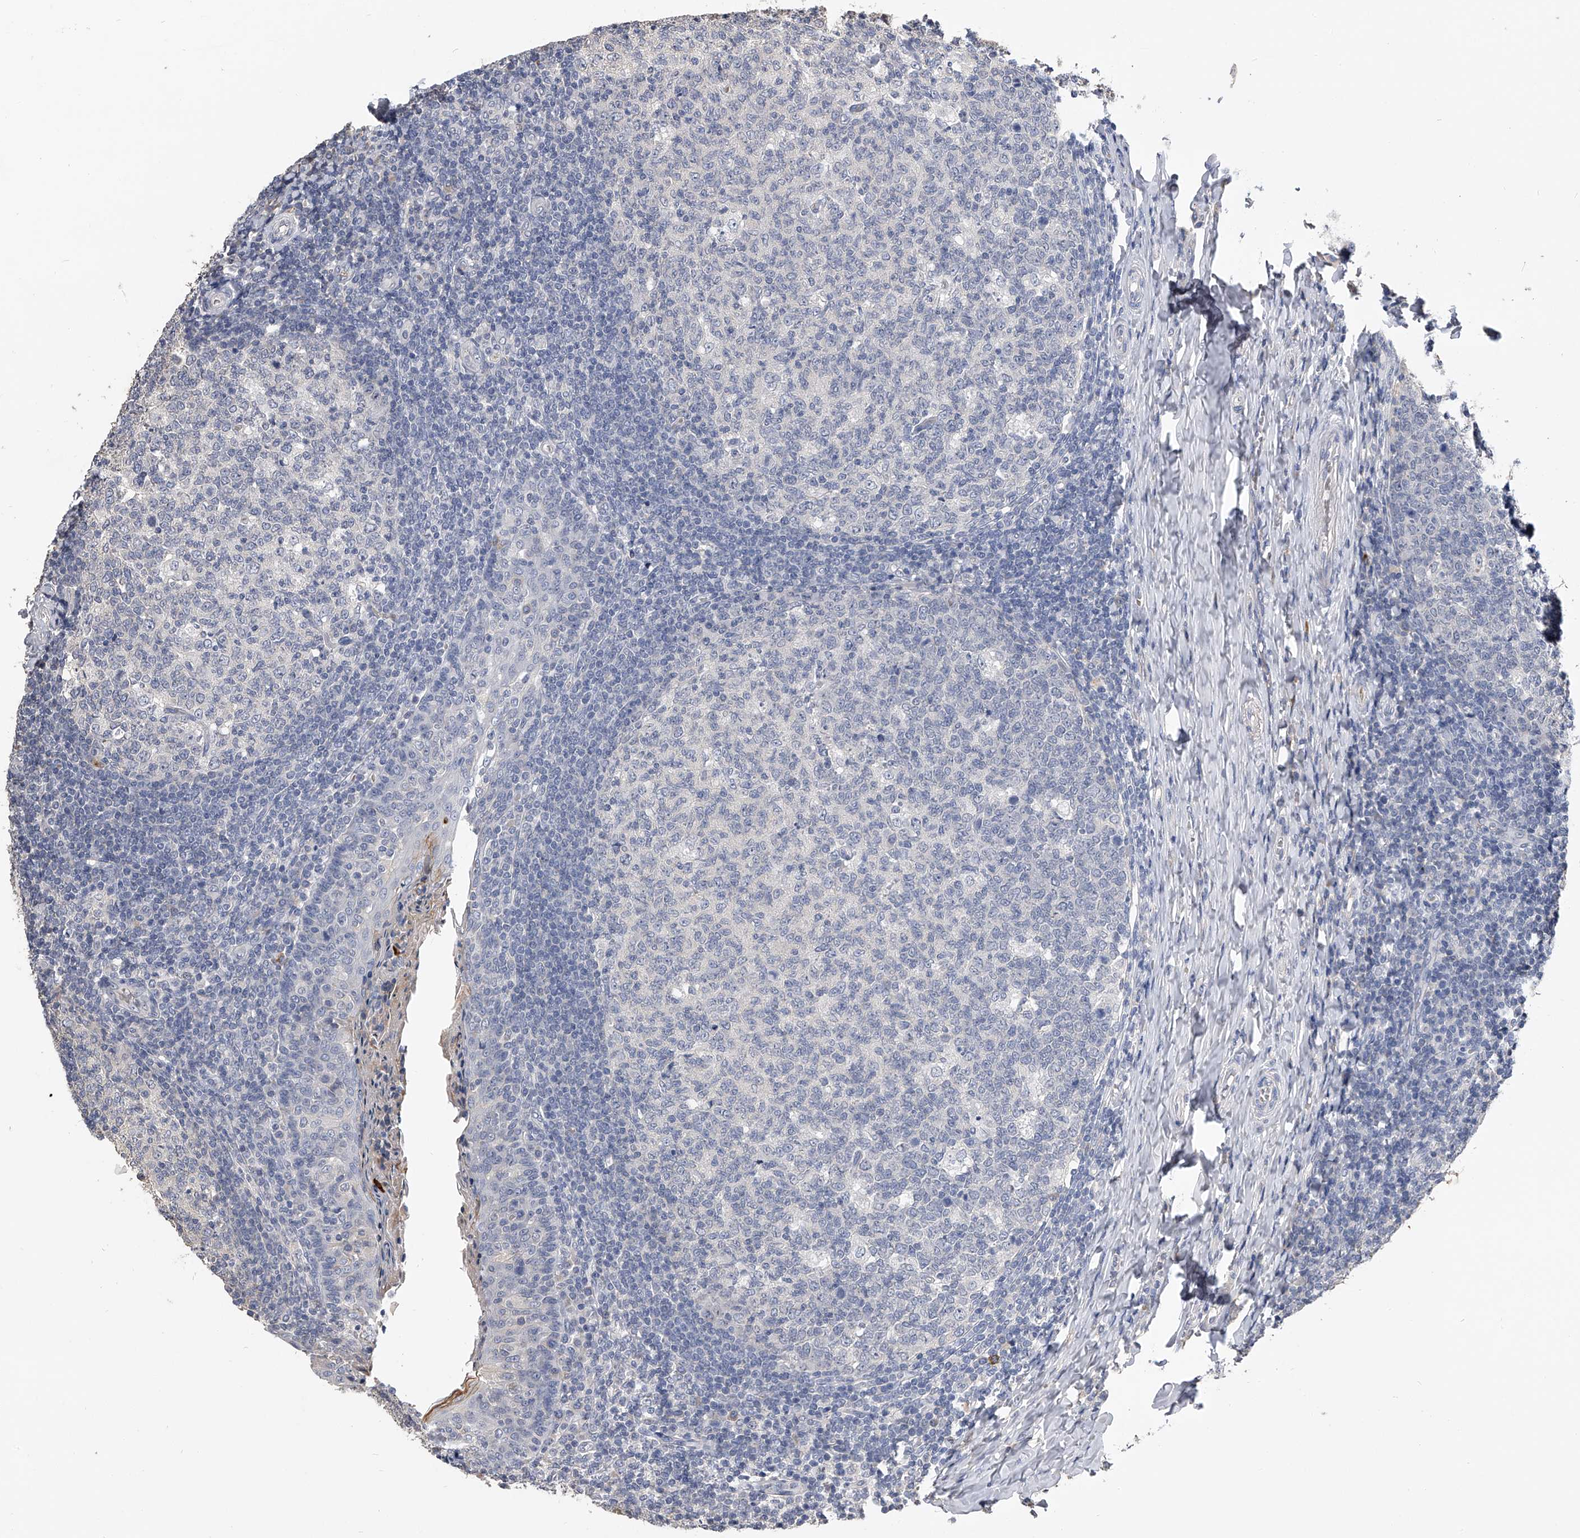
{"staining": {"intensity": "negative", "quantity": "none", "location": "none"}, "tissue": "tonsil", "cell_type": "Germinal center cells", "image_type": "normal", "snomed": [{"axis": "morphology", "description": "Normal tissue, NOS"}, {"axis": "topography", "description": "Tonsil"}], "caption": "Histopathology image shows no significant protein positivity in germinal center cells of unremarkable tonsil. (DAB (3,3'-diaminobenzidine) IHC visualized using brightfield microscopy, high magnification).", "gene": "MDN1", "patient": {"sex": "female", "age": 19}}